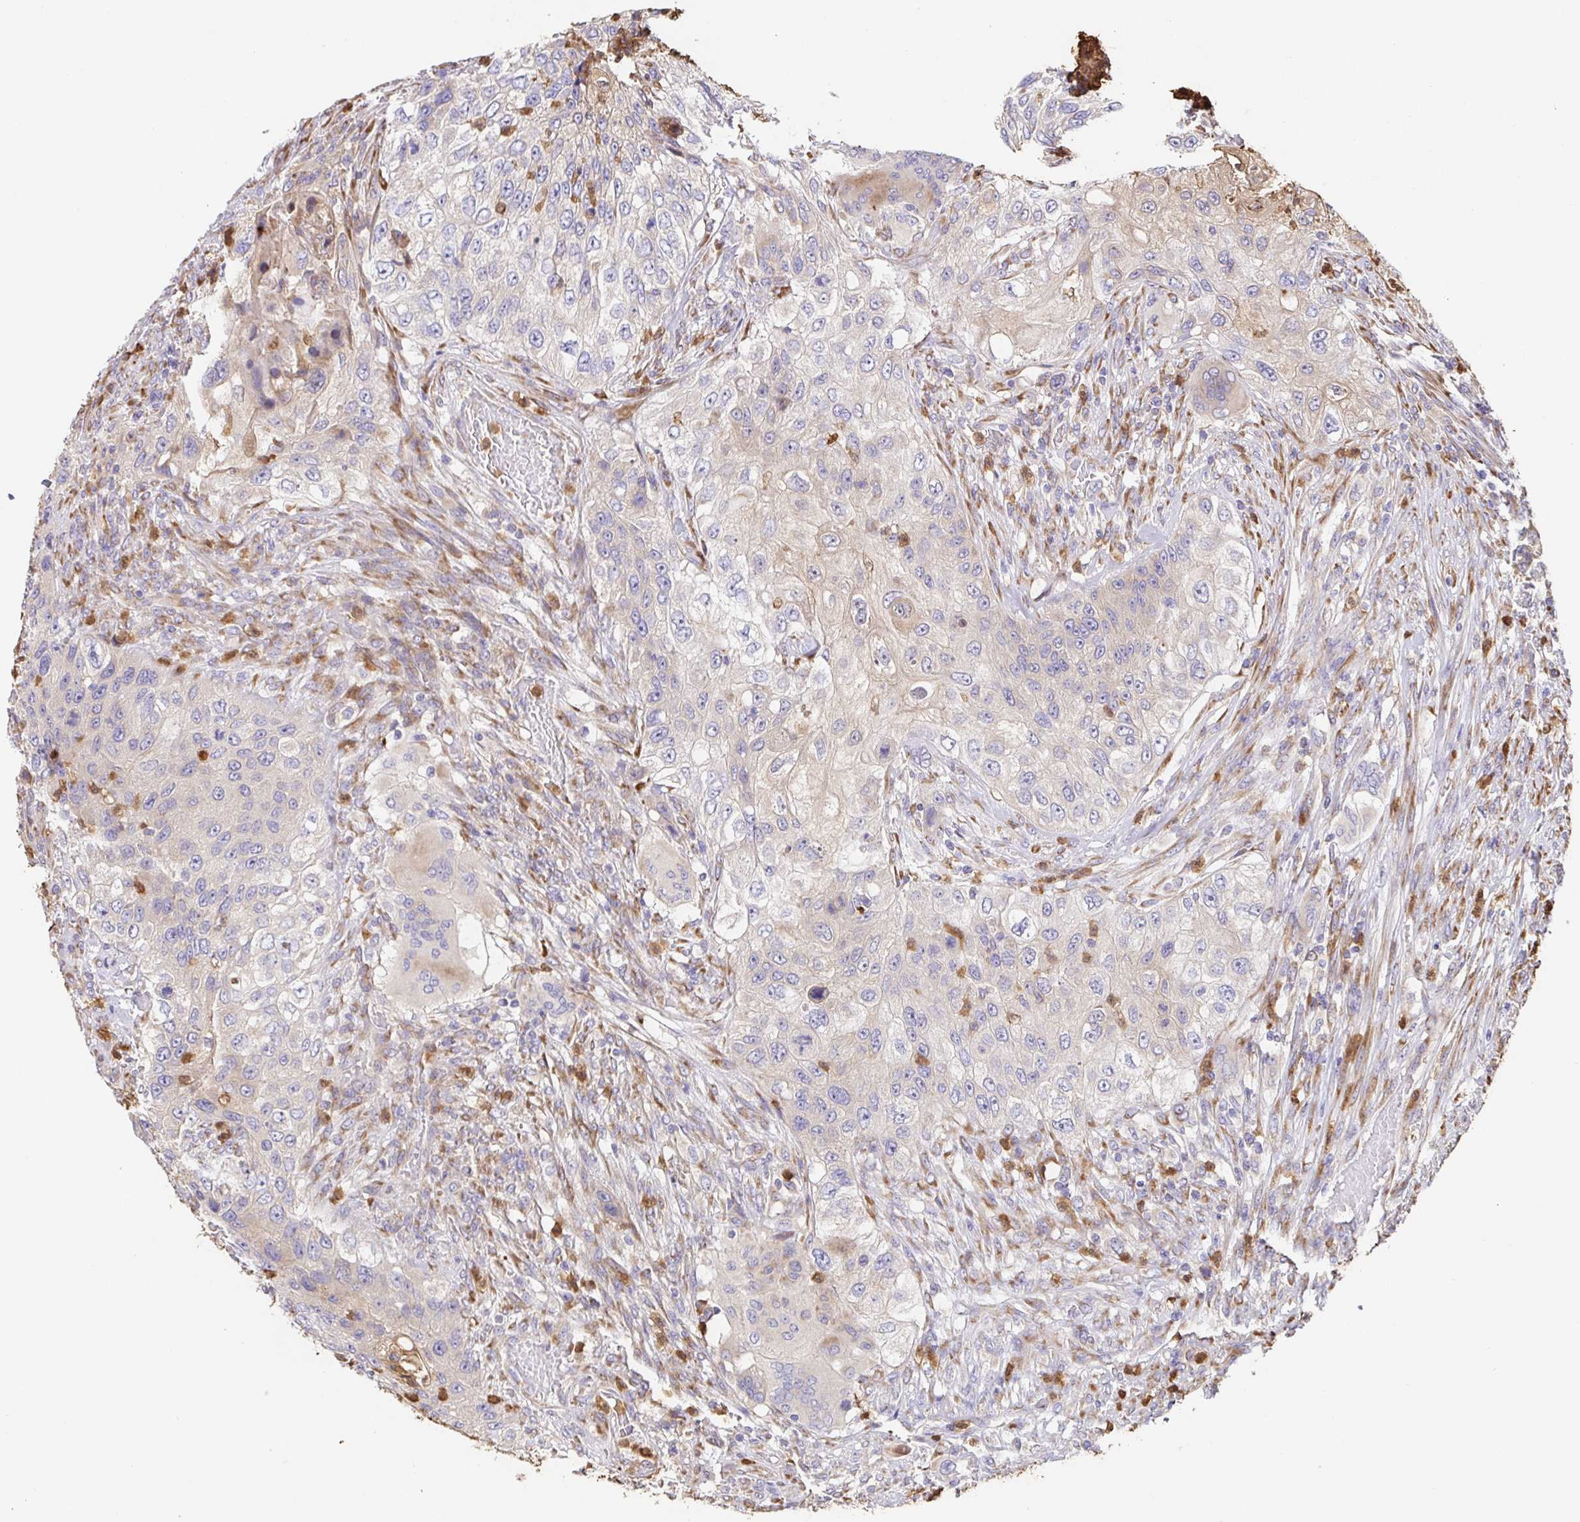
{"staining": {"intensity": "negative", "quantity": "none", "location": "none"}, "tissue": "urothelial cancer", "cell_type": "Tumor cells", "image_type": "cancer", "snomed": [{"axis": "morphology", "description": "Urothelial carcinoma, High grade"}, {"axis": "topography", "description": "Urinary bladder"}], "caption": "The image shows no staining of tumor cells in high-grade urothelial carcinoma.", "gene": "PDPK1", "patient": {"sex": "female", "age": 60}}